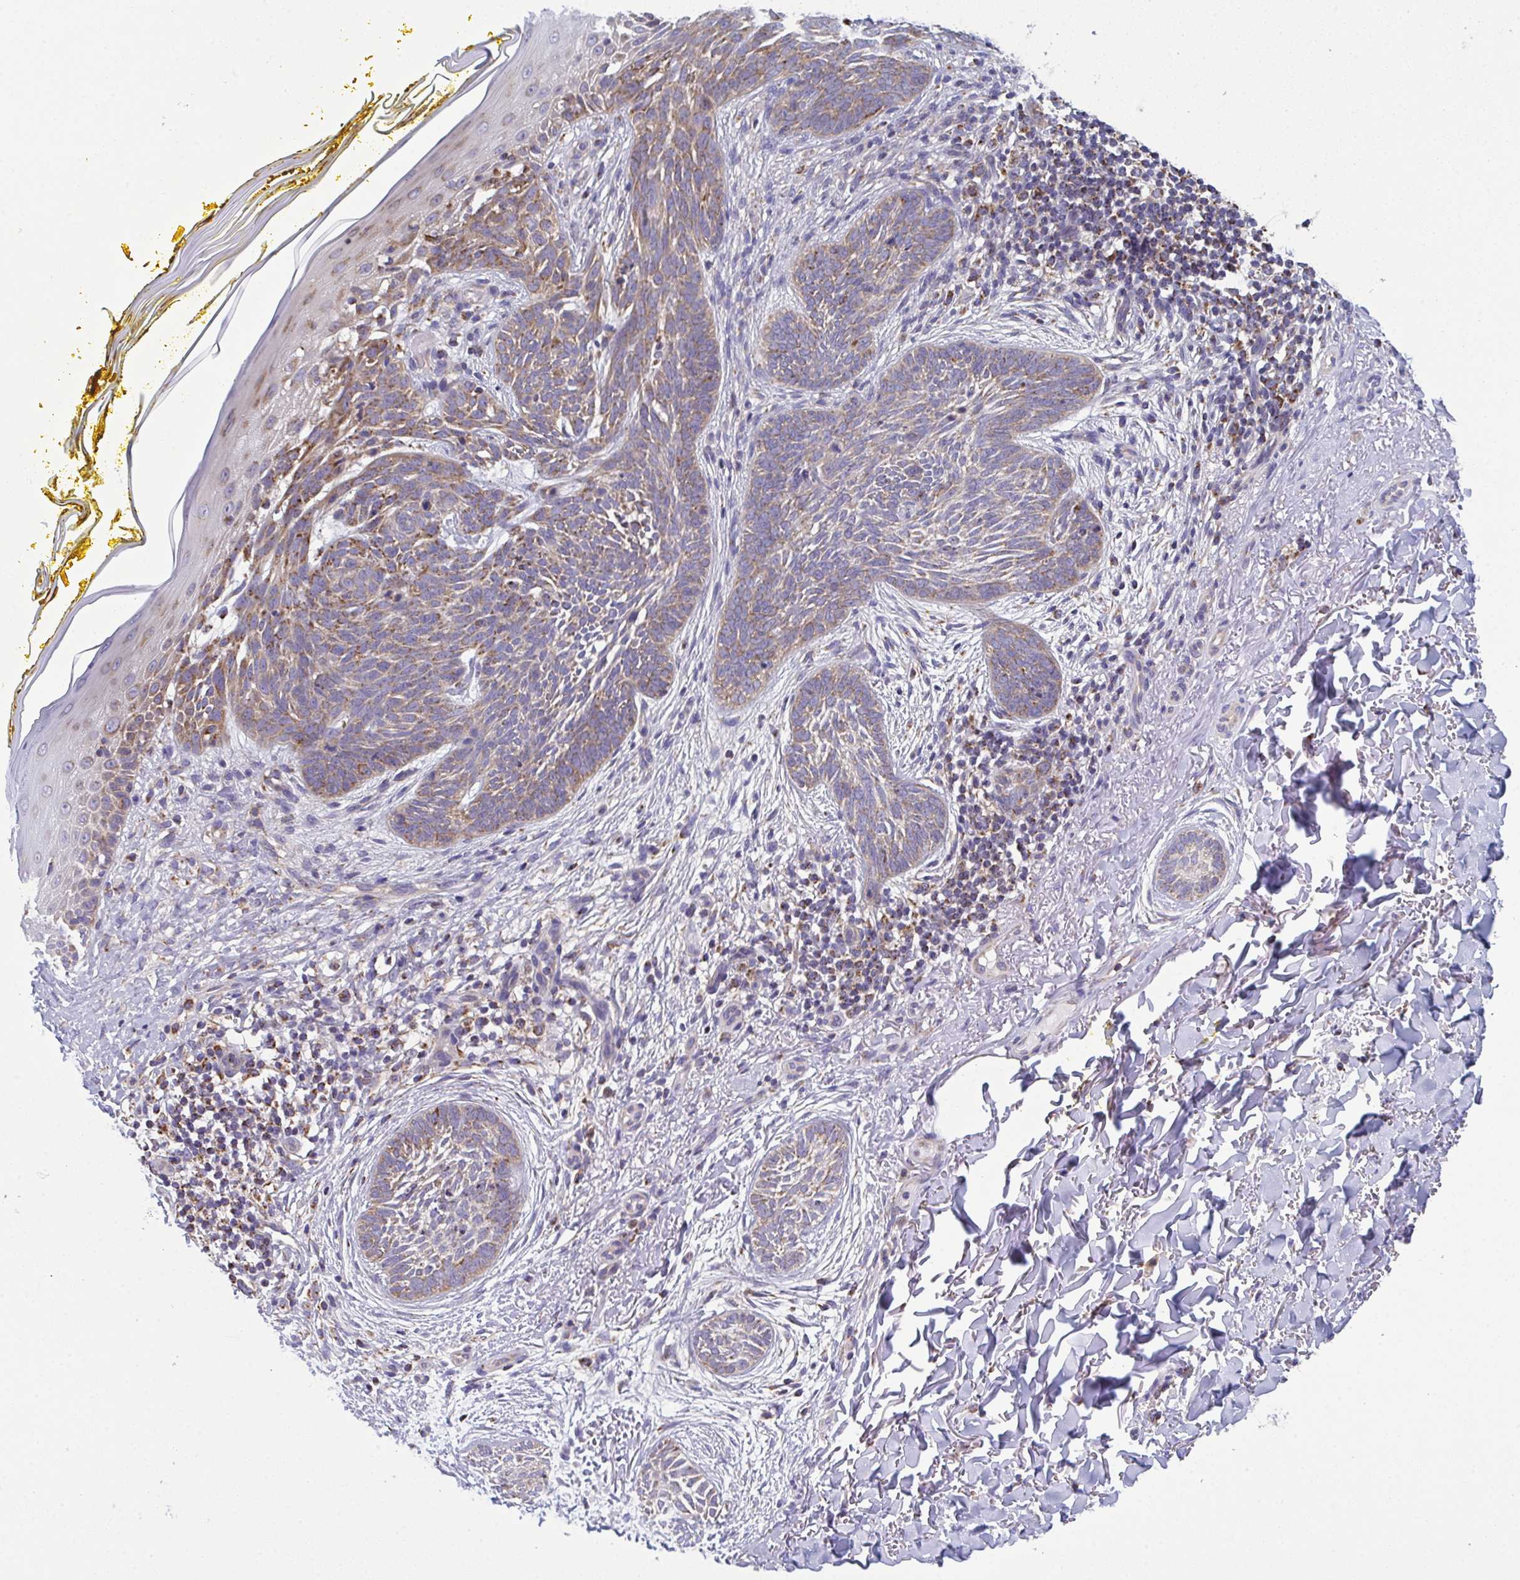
{"staining": {"intensity": "weak", "quantity": "25%-75%", "location": "cytoplasmic/membranous"}, "tissue": "skin cancer", "cell_type": "Tumor cells", "image_type": "cancer", "snomed": [{"axis": "morphology", "description": "Basal cell carcinoma"}, {"axis": "topography", "description": "Skin"}], "caption": "Brown immunohistochemical staining in human skin basal cell carcinoma shows weak cytoplasmic/membranous expression in approximately 25%-75% of tumor cells. (DAB (3,3'-diaminobenzidine) IHC, brown staining for protein, blue staining for nuclei).", "gene": "CSDE1", "patient": {"sex": "female", "age": 68}}